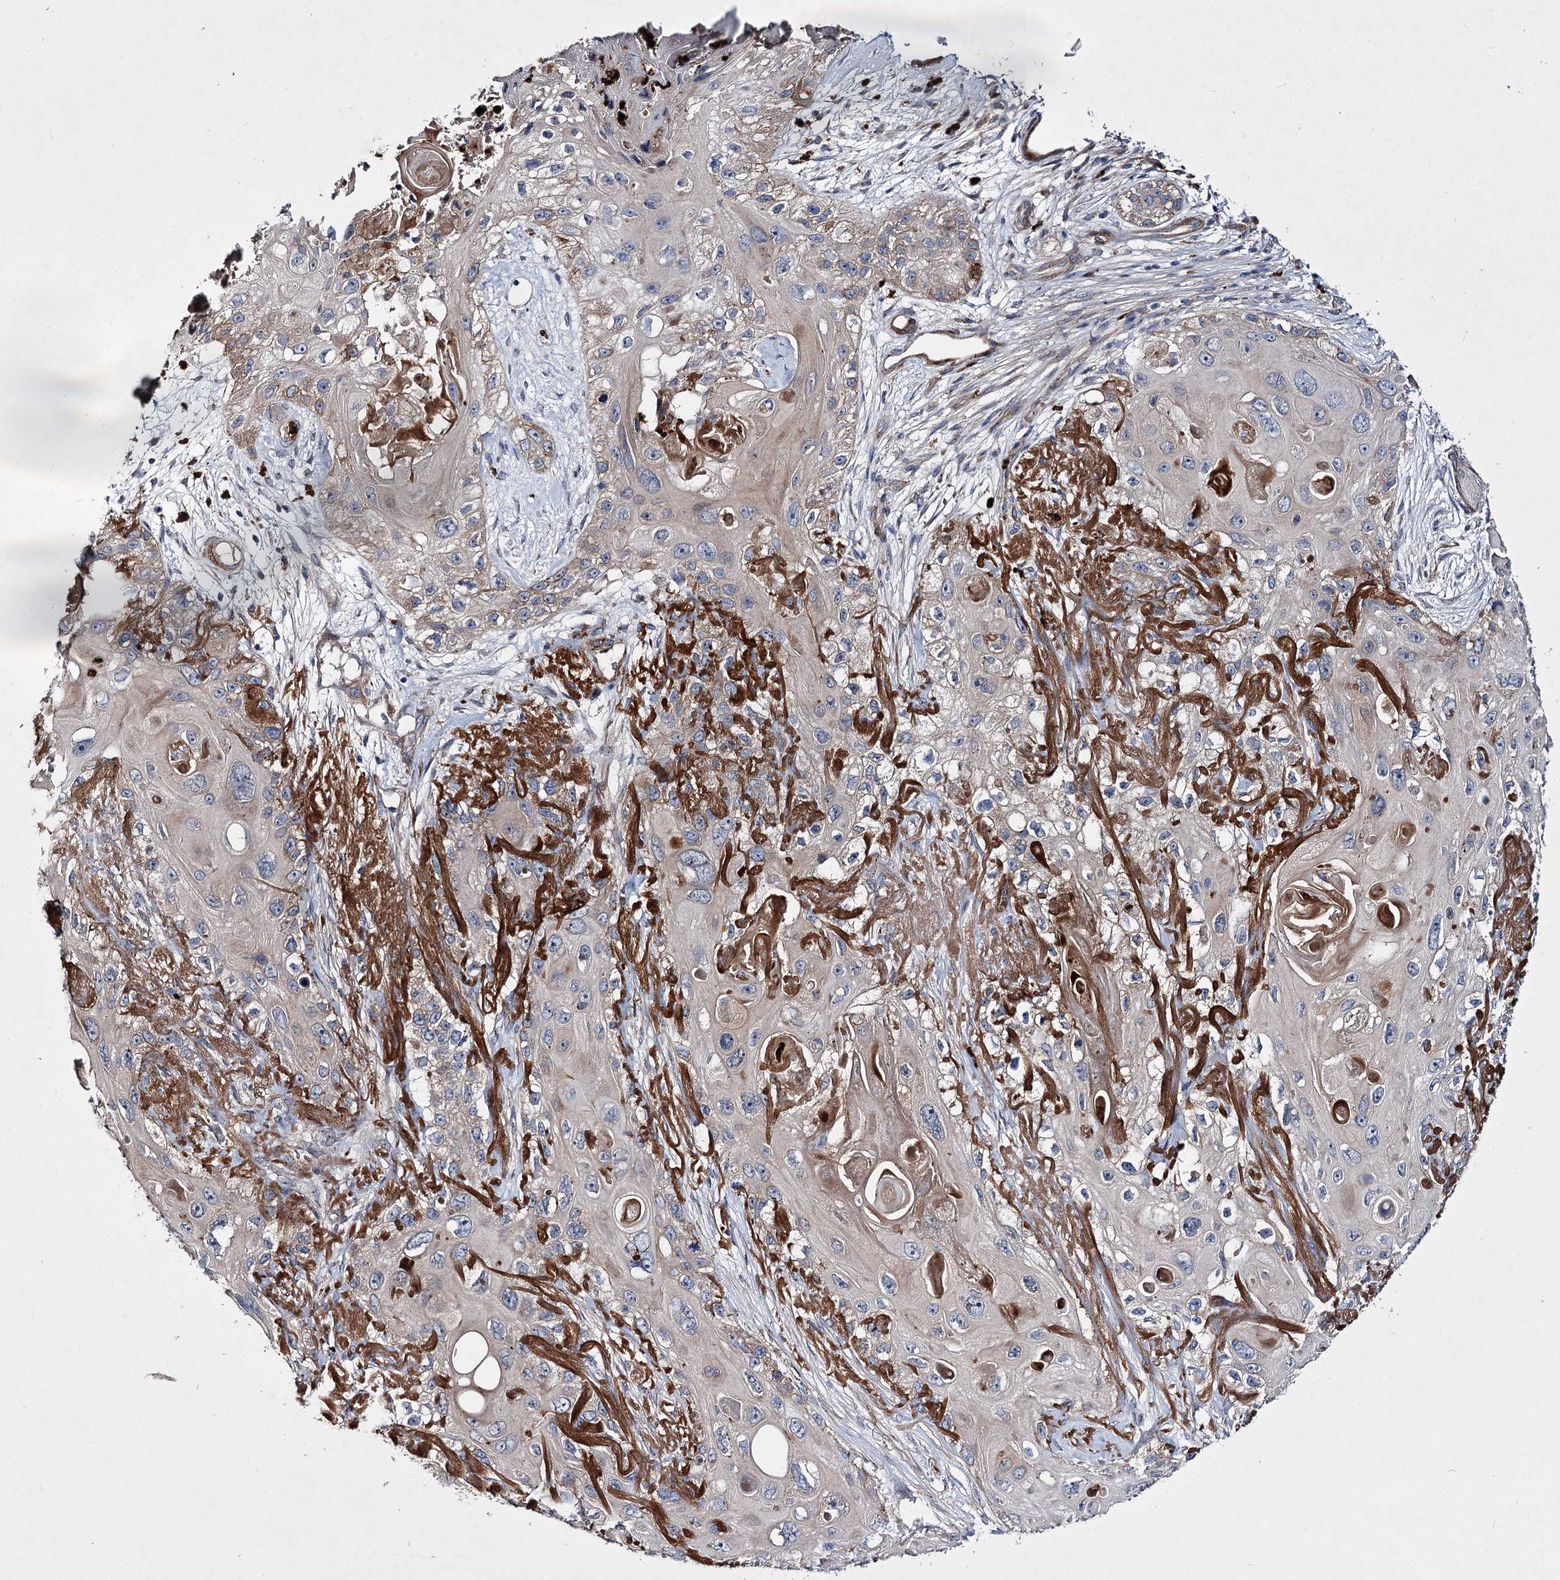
{"staining": {"intensity": "weak", "quantity": "<25%", "location": "cytoplasmic/membranous"}, "tissue": "skin cancer", "cell_type": "Tumor cells", "image_type": "cancer", "snomed": [{"axis": "morphology", "description": "Normal tissue, NOS"}, {"axis": "morphology", "description": "Squamous cell carcinoma, NOS"}, {"axis": "topography", "description": "Skin"}], "caption": "The immunohistochemistry photomicrograph has no significant positivity in tumor cells of skin cancer tissue.", "gene": "MINDY3", "patient": {"sex": "male", "age": 72}}